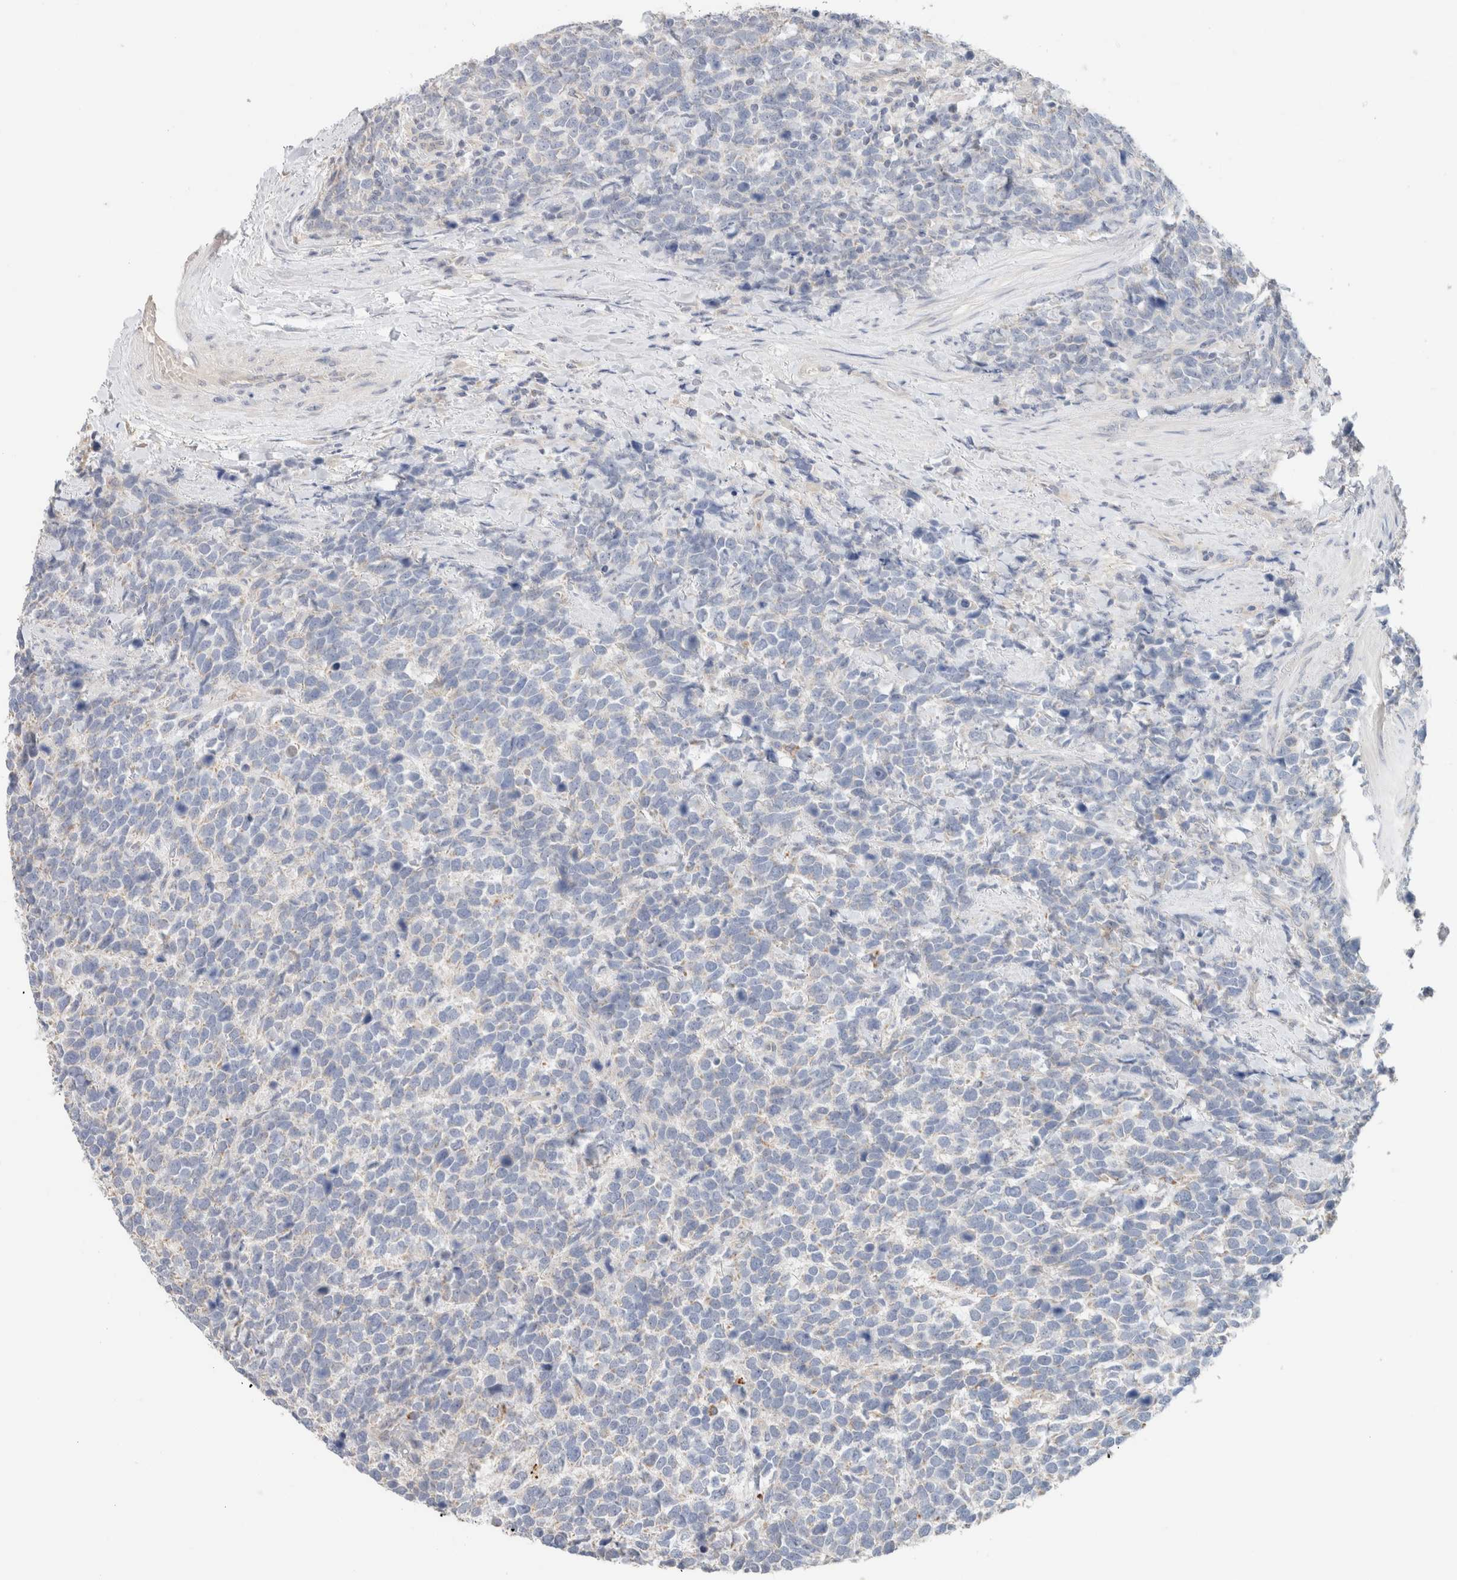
{"staining": {"intensity": "negative", "quantity": "none", "location": "none"}, "tissue": "urothelial cancer", "cell_type": "Tumor cells", "image_type": "cancer", "snomed": [{"axis": "morphology", "description": "Urothelial carcinoma, High grade"}, {"axis": "topography", "description": "Urinary bladder"}], "caption": "High-grade urothelial carcinoma was stained to show a protein in brown. There is no significant staining in tumor cells.", "gene": "CA13", "patient": {"sex": "female", "age": 82}}